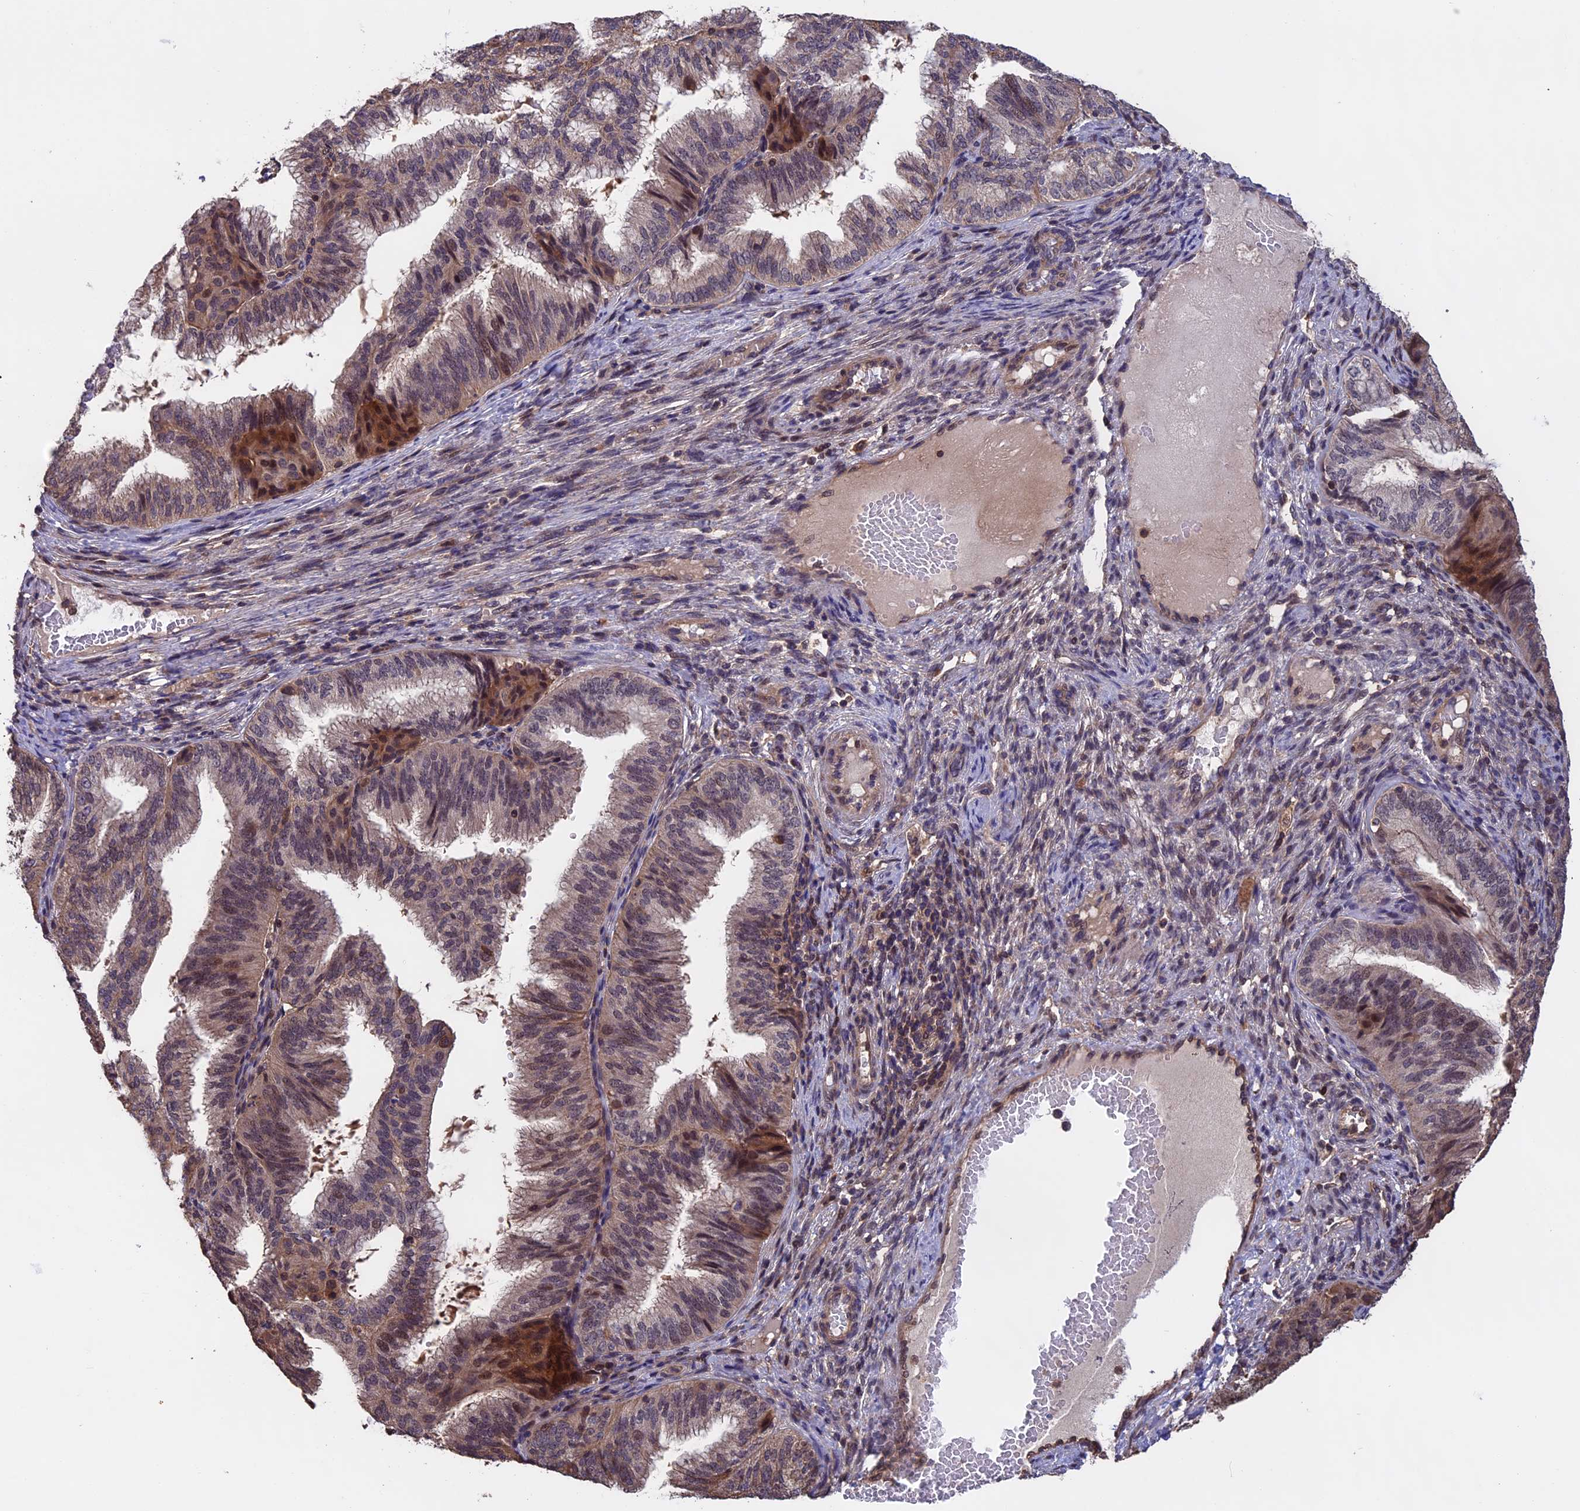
{"staining": {"intensity": "moderate", "quantity": "<25%", "location": "cytoplasmic/membranous,nuclear"}, "tissue": "endometrial cancer", "cell_type": "Tumor cells", "image_type": "cancer", "snomed": [{"axis": "morphology", "description": "Adenocarcinoma, NOS"}, {"axis": "topography", "description": "Endometrium"}], "caption": "A photomicrograph of human adenocarcinoma (endometrial) stained for a protein reveals moderate cytoplasmic/membranous and nuclear brown staining in tumor cells.", "gene": "PKD2L2", "patient": {"sex": "female", "age": 49}}